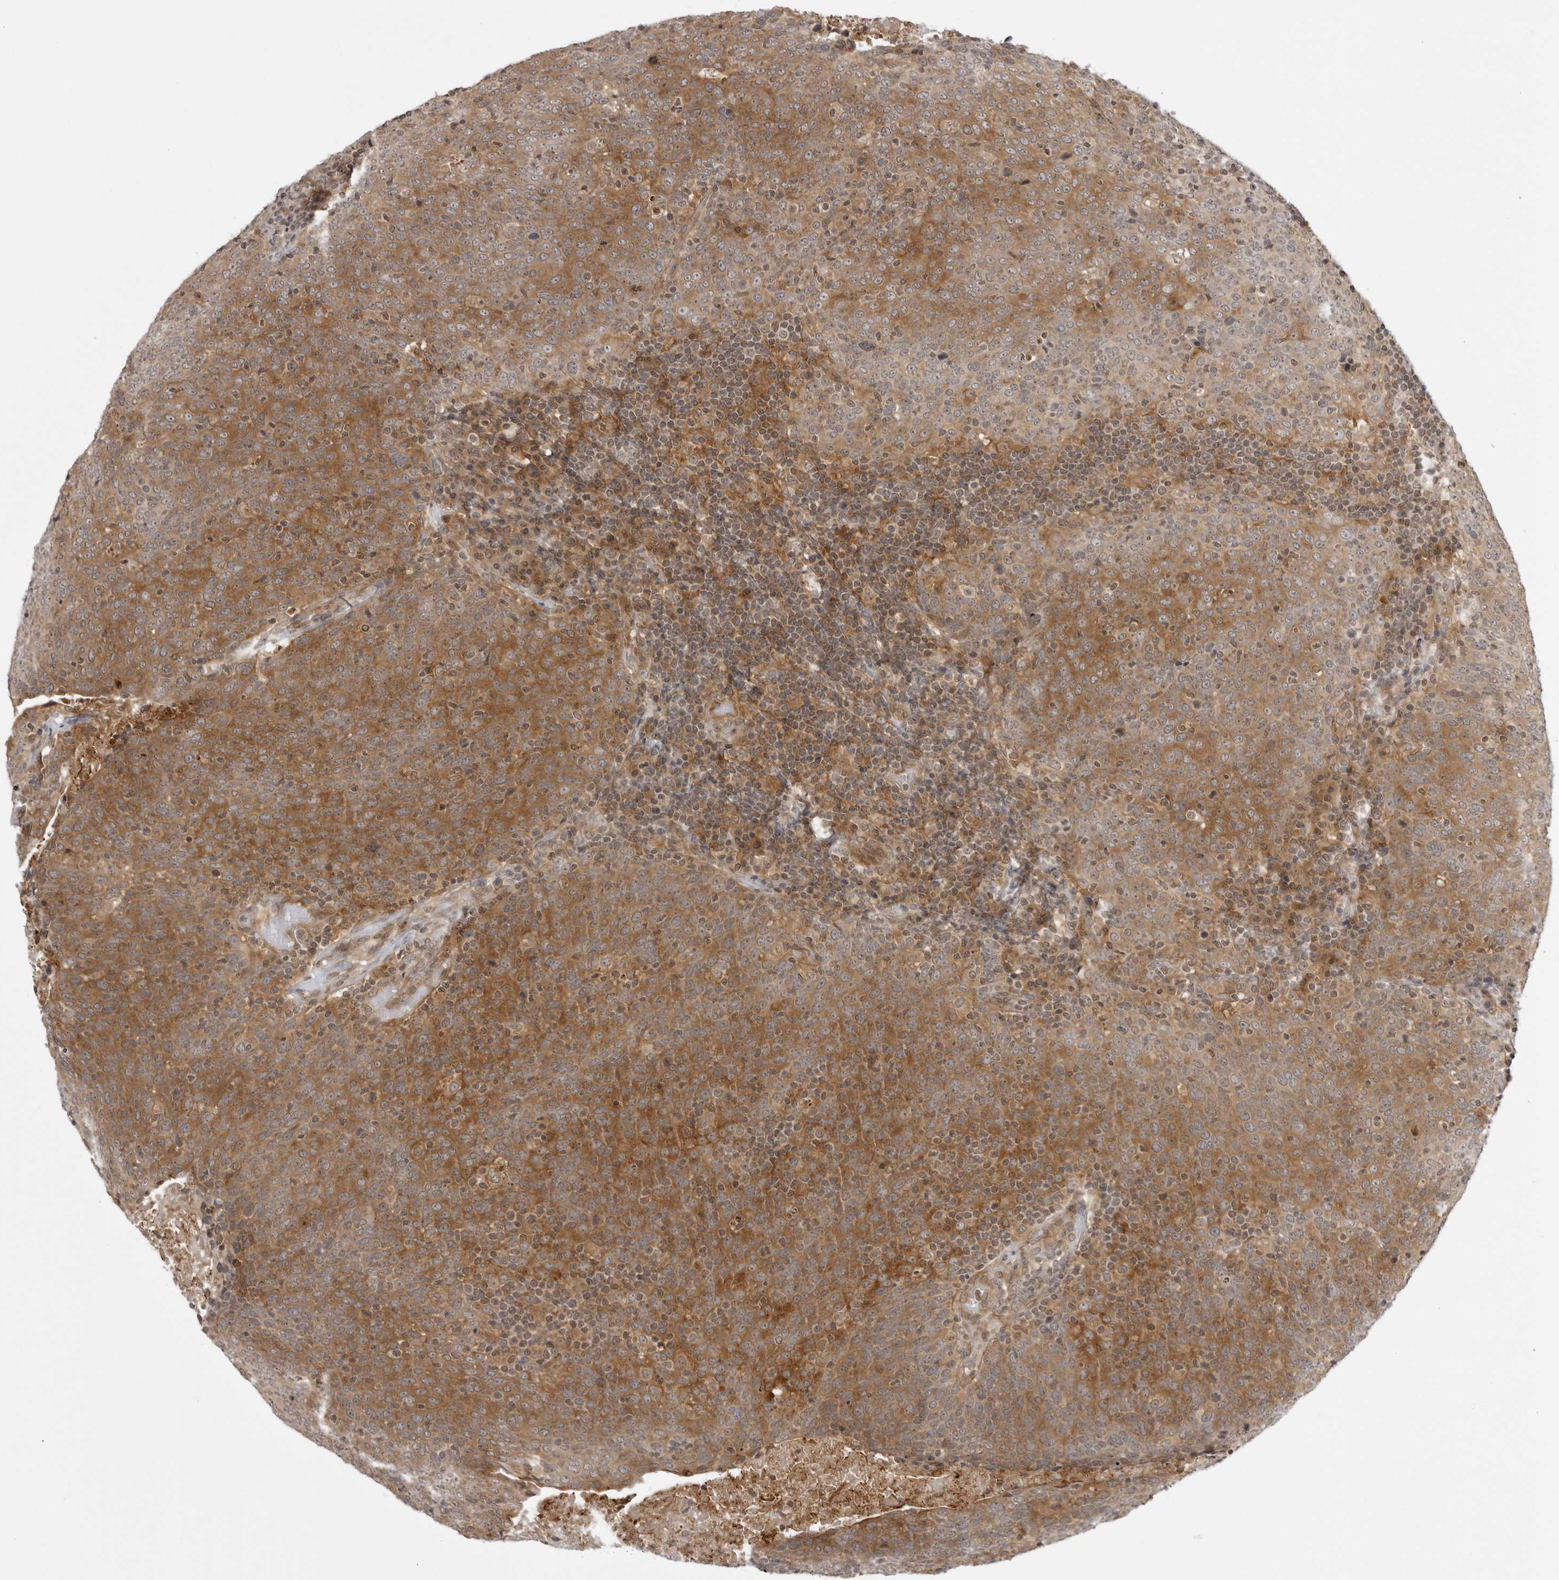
{"staining": {"intensity": "moderate", "quantity": ">75%", "location": "cytoplasmic/membranous"}, "tissue": "head and neck cancer", "cell_type": "Tumor cells", "image_type": "cancer", "snomed": [{"axis": "morphology", "description": "Squamous cell carcinoma, NOS"}, {"axis": "morphology", "description": "Squamous cell carcinoma, metastatic, NOS"}, {"axis": "topography", "description": "Lymph node"}, {"axis": "topography", "description": "Head-Neck"}], "caption": "Moderate cytoplasmic/membranous staining is appreciated in about >75% of tumor cells in head and neck cancer. The staining is performed using DAB (3,3'-diaminobenzidine) brown chromogen to label protein expression. The nuclei are counter-stained blue using hematoxylin.", "gene": "USP43", "patient": {"sex": "male", "age": 62}}